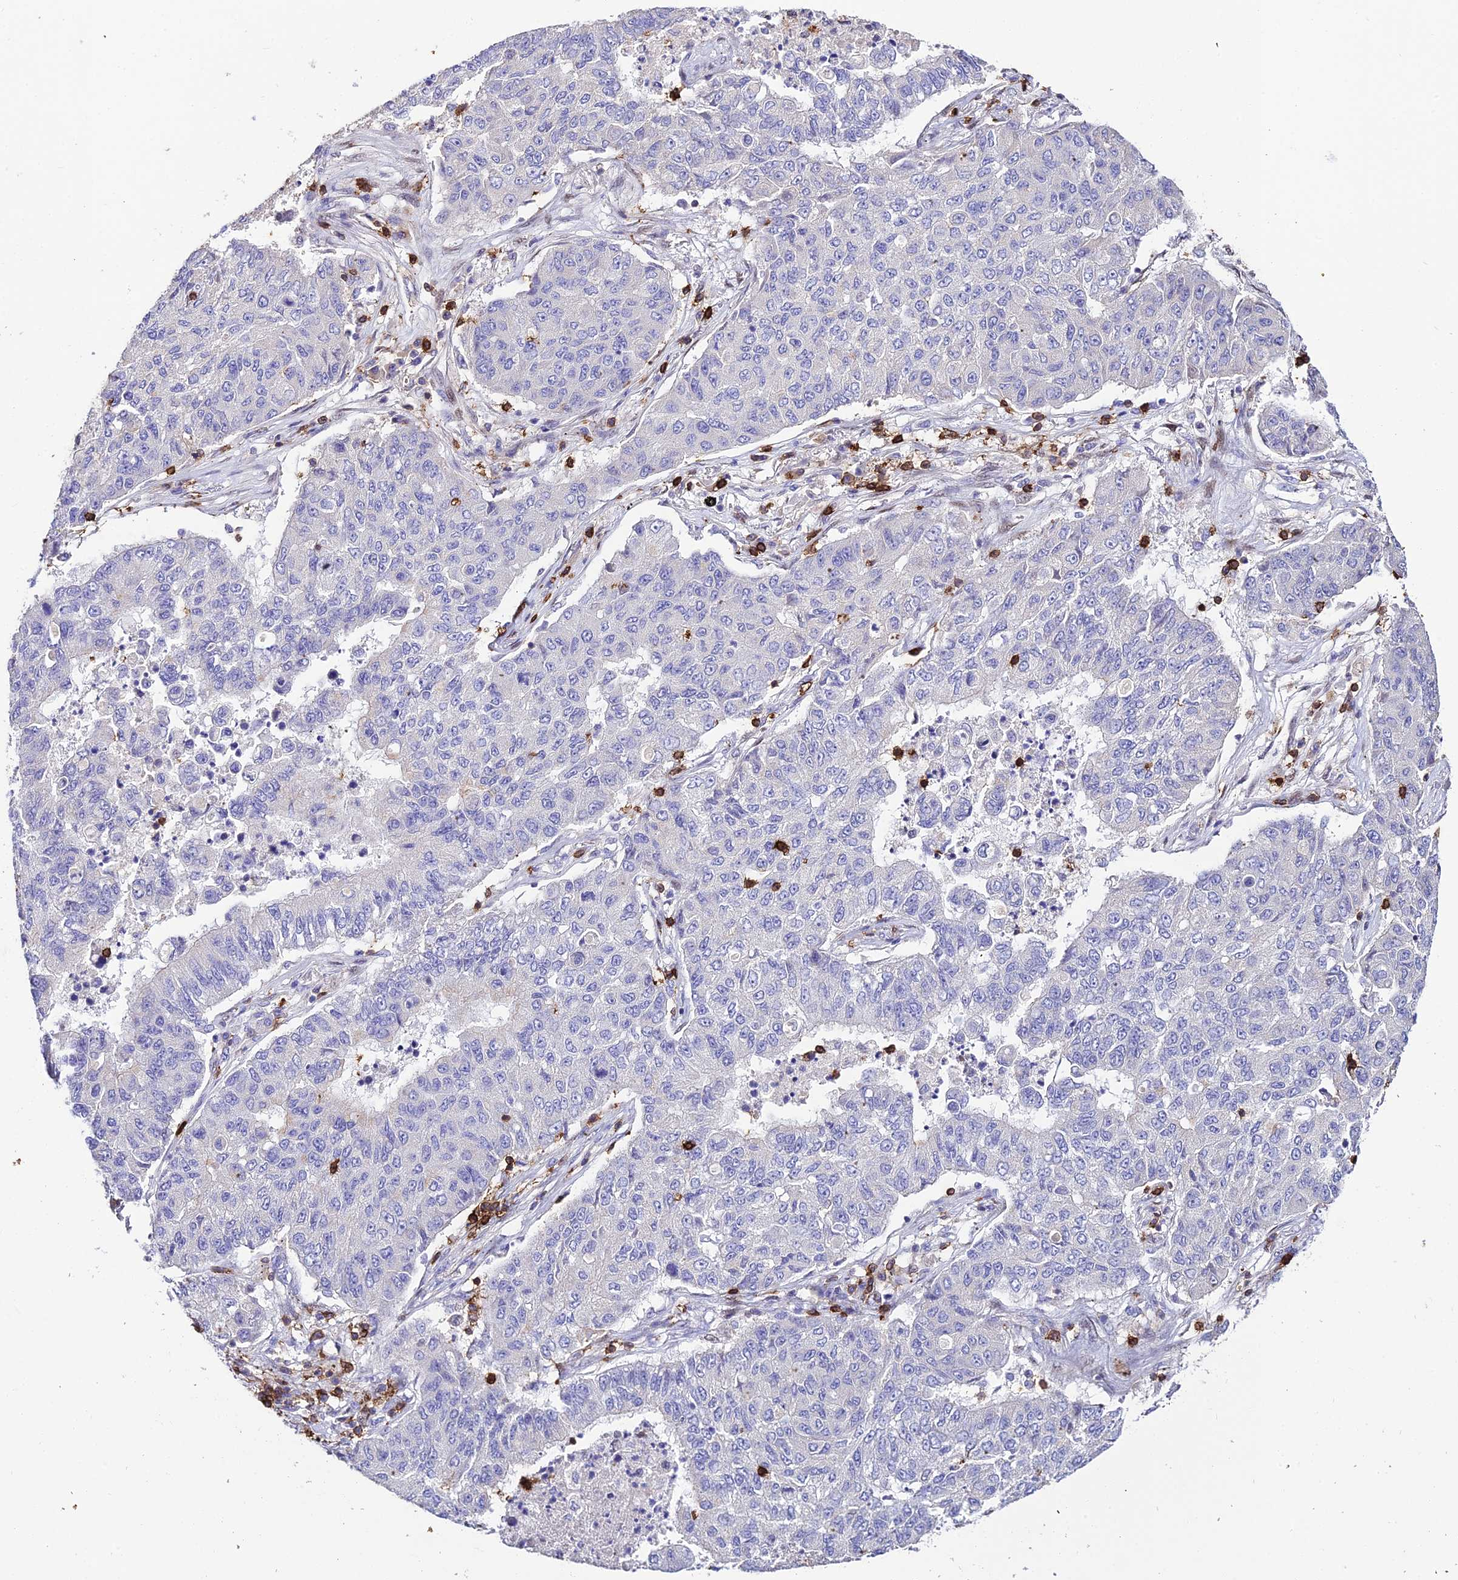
{"staining": {"intensity": "negative", "quantity": "none", "location": "none"}, "tissue": "lung cancer", "cell_type": "Tumor cells", "image_type": "cancer", "snomed": [{"axis": "morphology", "description": "Squamous cell carcinoma, NOS"}, {"axis": "topography", "description": "Lung"}], "caption": "Tumor cells are negative for protein expression in human lung cancer.", "gene": "PTPRCAP", "patient": {"sex": "male", "age": 74}}